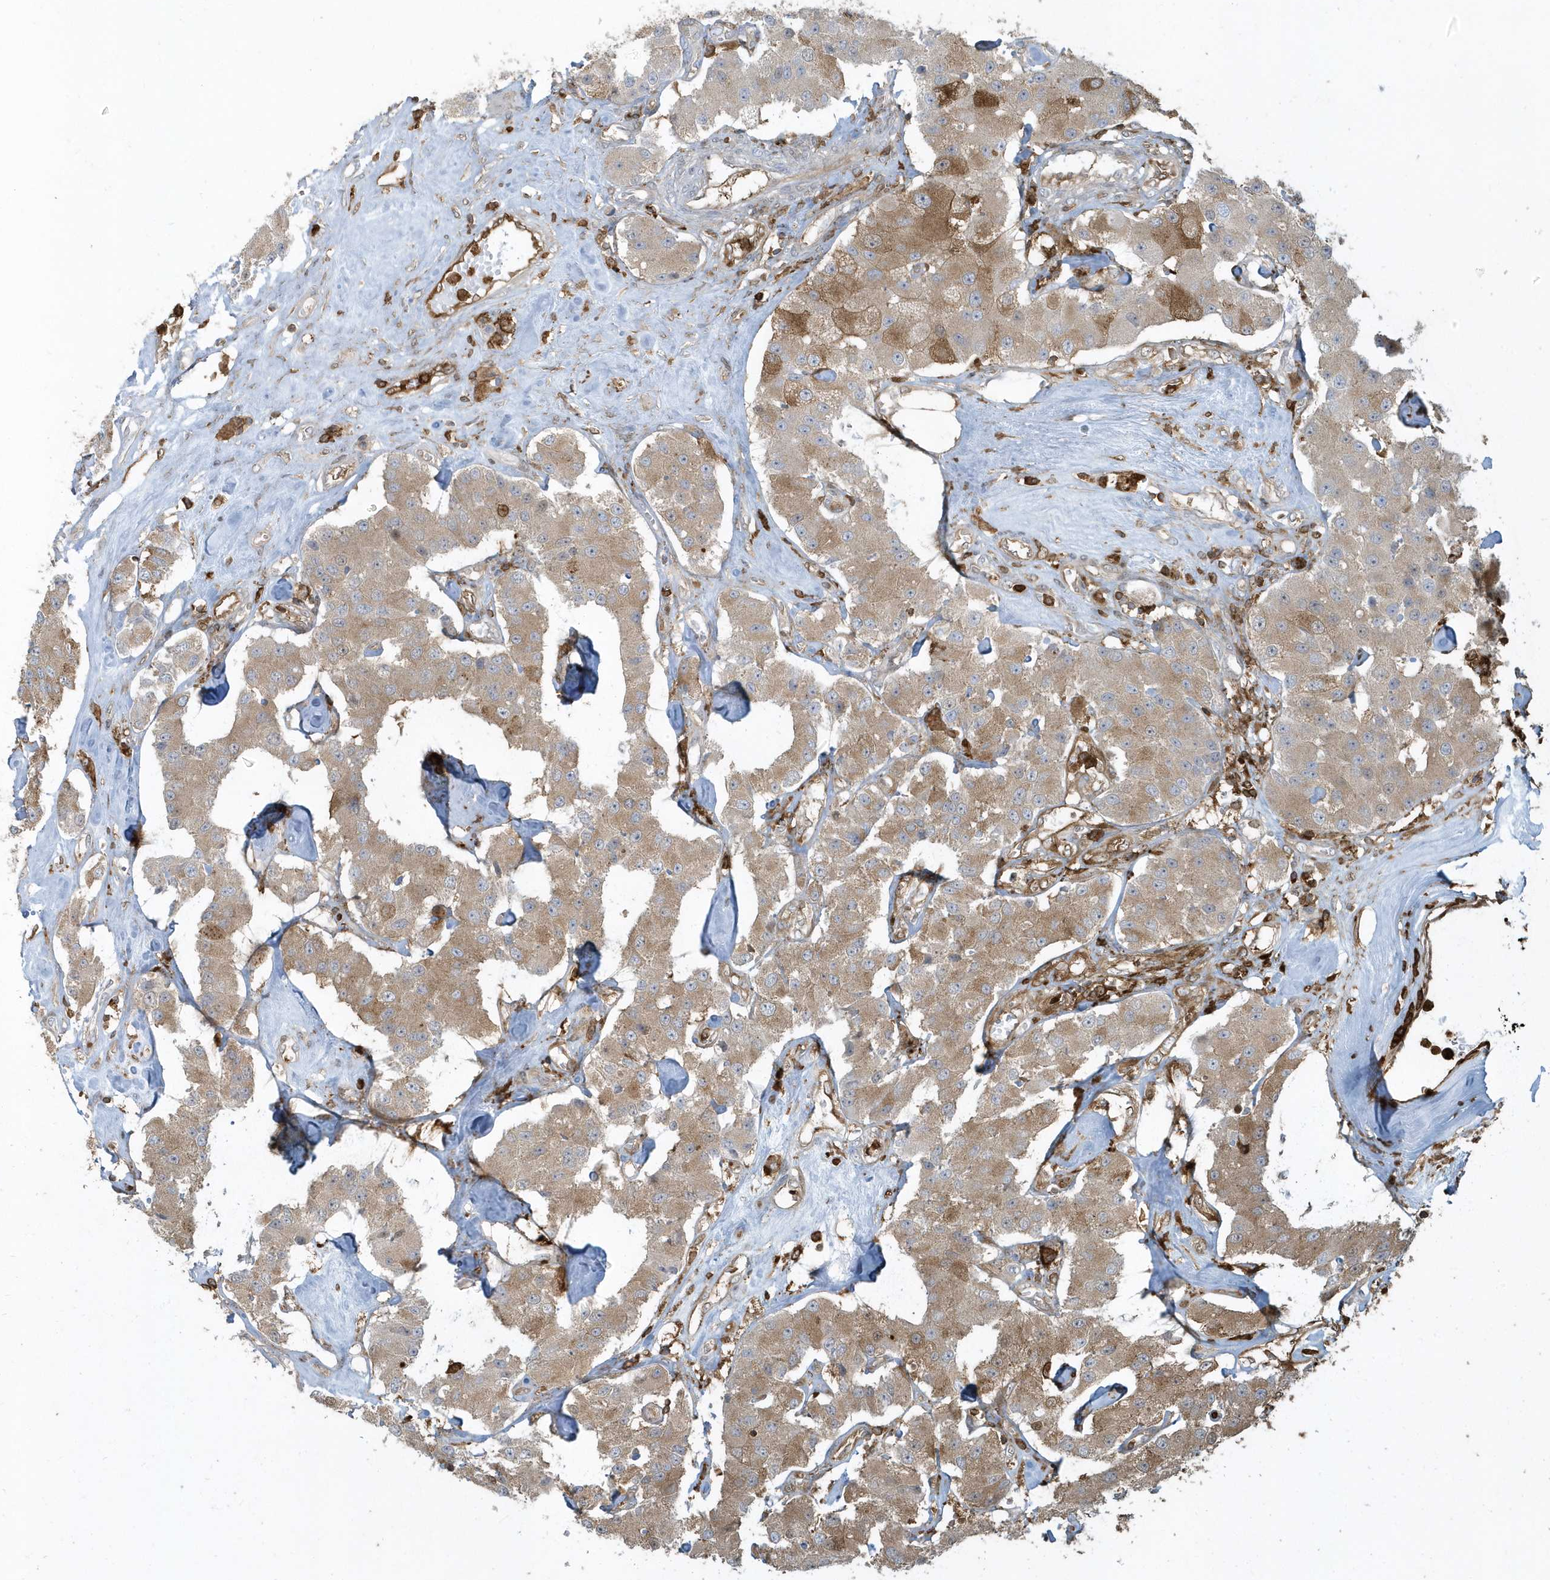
{"staining": {"intensity": "moderate", "quantity": ">75%", "location": "cytoplasmic/membranous"}, "tissue": "carcinoid", "cell_type": "Tumor cells", "image_type": "cancer", "snomed": [{"axis": "morphology", "description": "Carcinoid, malignant, NOS"}, {"axis": "topography", "description": "Pancreas"}], "caption": "This photomicrograph displays immunohistochemistry (IHC) staining of carcinoid (malignant), with medium moderate cytoplasmic/membranous positivity in approximately >75% of tumor cells.", "gene": "CLCN6", "patient": {"sex": "male", "age": 41}}